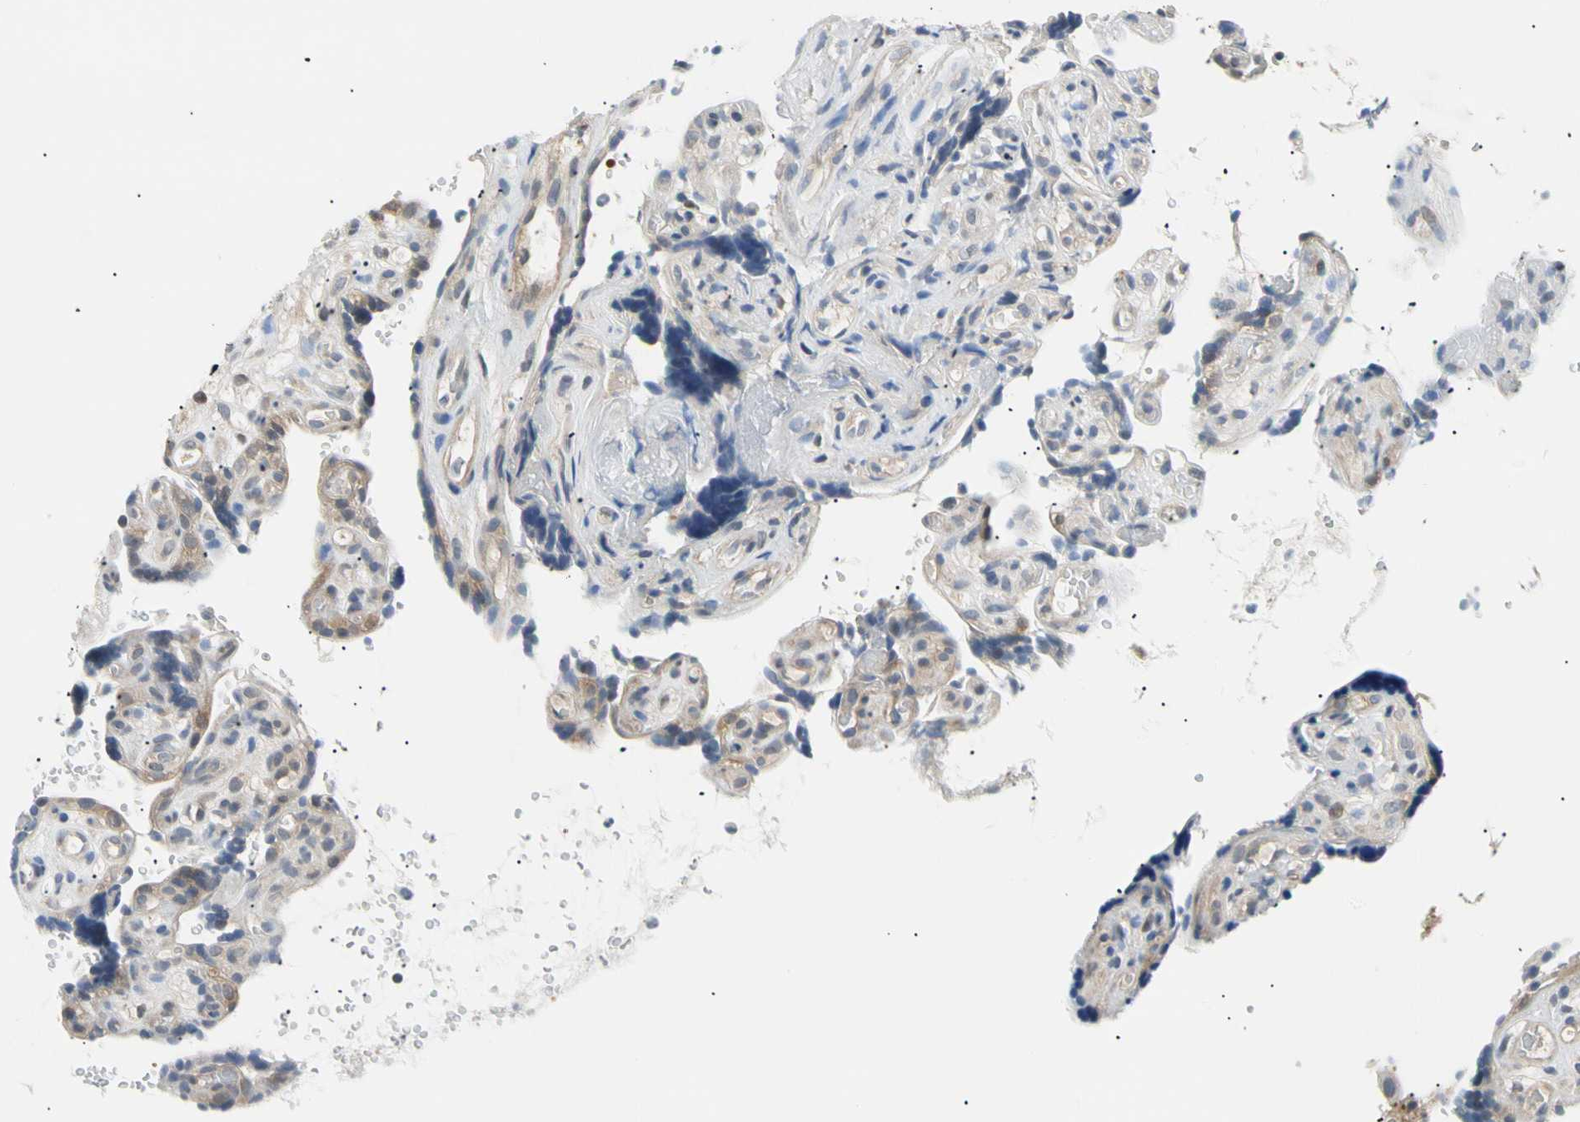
{"staining": {"intensity": "moderate", "quantity": ">75%", "location": "cytoplasmic/membranous"}, "tissue": "placenta", "cell_type": "Decidual cells", "image_type": "normal", "snomed": [{"axis": "morphology", "description": "Normal tissue, NOS"}, {"axis": "topography", "description": "Placenta"}], "caption": "DAB immunohistochemical staining of benign placenta exhibits moderate cytoplasmic/membranous protein staining in about >75% of decidual cells.", "gene": "SEC23B", "patient": {"sex": "female", "age": 30}}